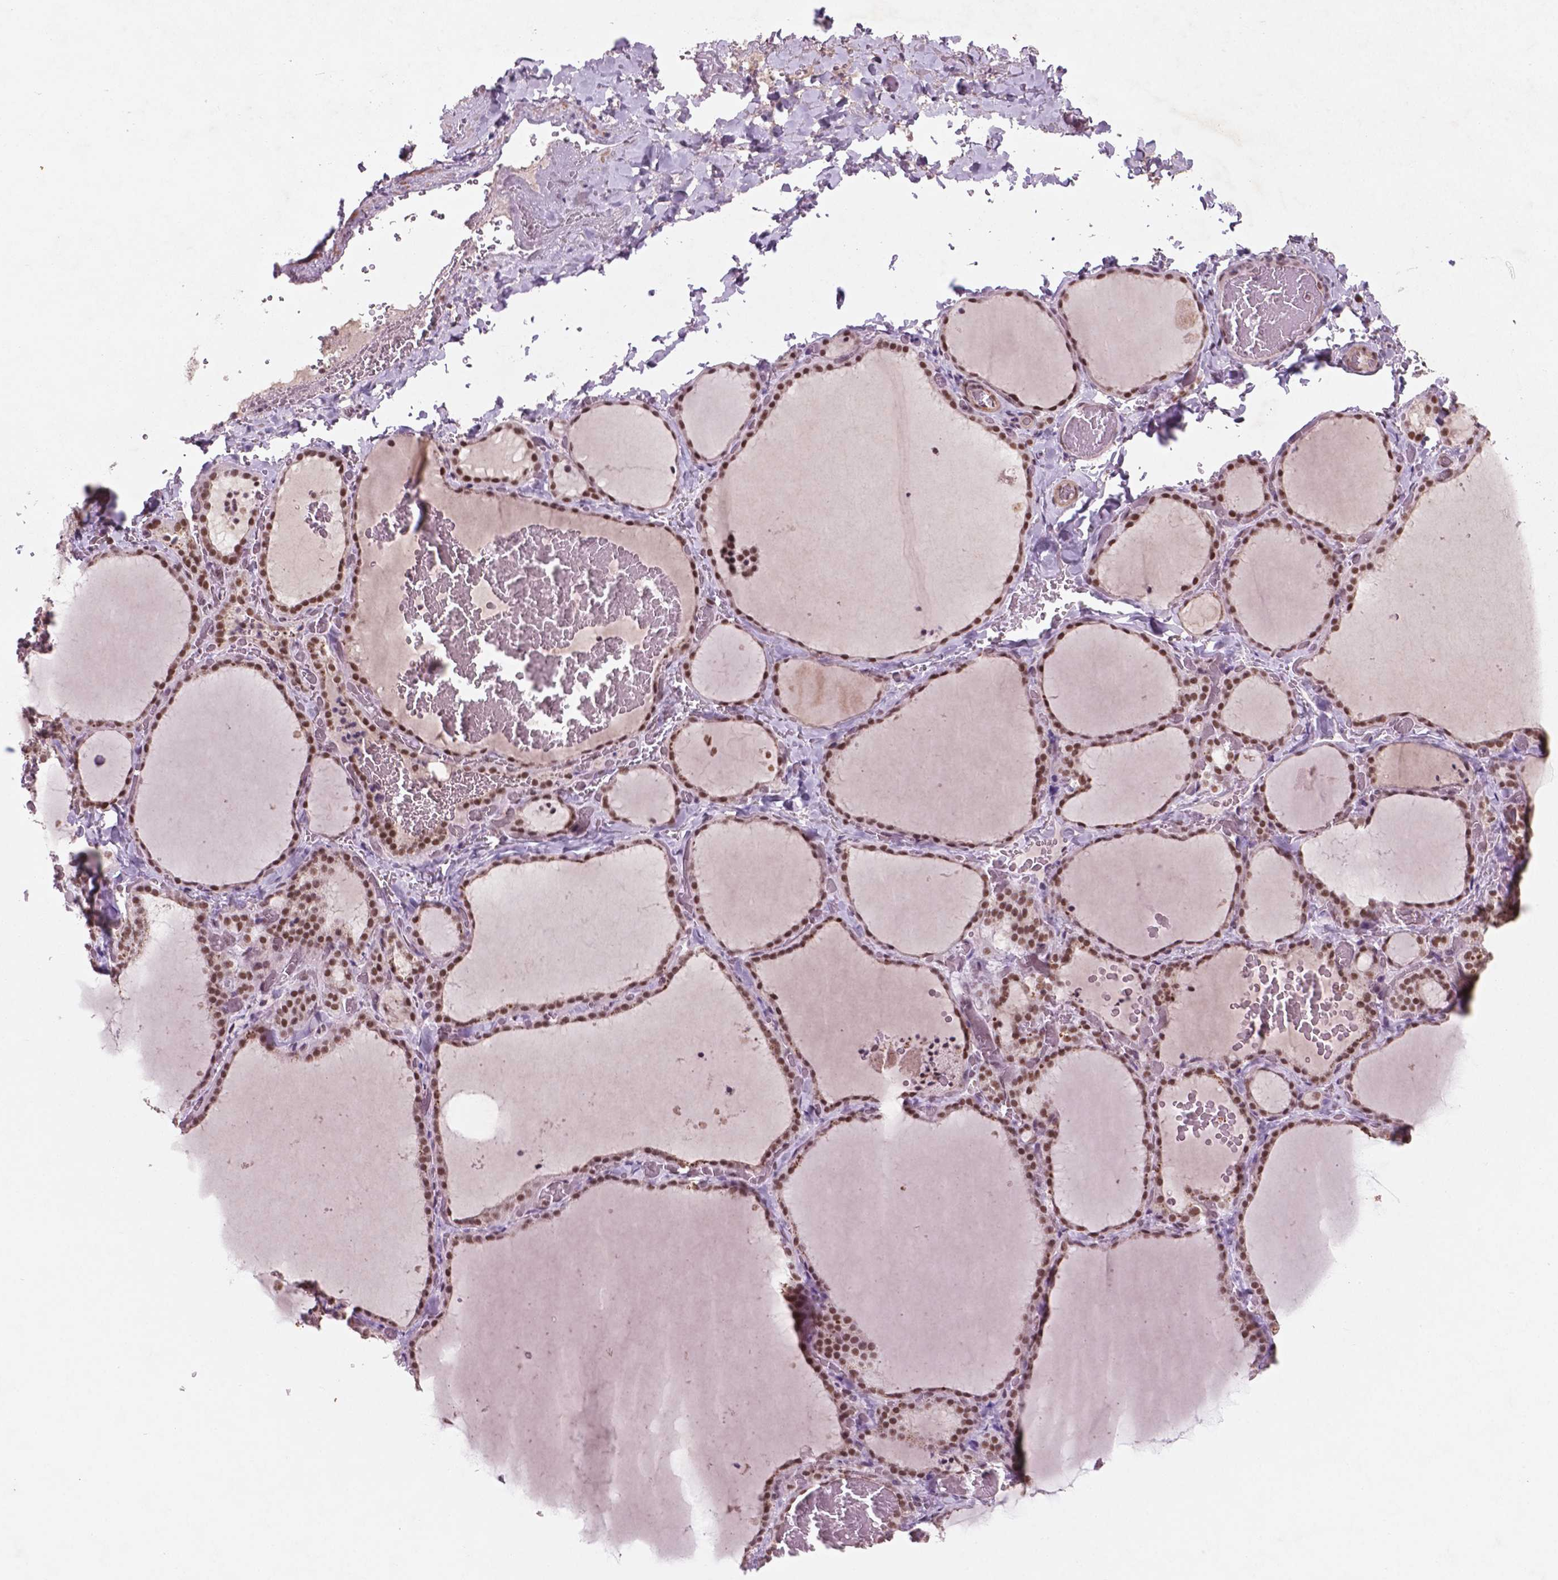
{"staining": {"intensity": "moderate", "quantity": ">75%", "location": "nuclear"}, "tissue": "thyroid gland", "cell_type": "Glandular cells", "image_type": "normal", "snomed": [{"axis": "morphology", "description": "Normal tissue, NOS"}, {"axis": "topography", "description": "Thyroid gland"}], "caption": "A medium amount of moderate nuclear expression is seen in approximately >75% of glandular cells in benign thyroid gland. (DAB (3,3'-diaminobenzidine) = brown stain, brightfield microscopy at high magnification).", "gene": "CTR9", "patient": {"sex": "female", "age": 22}}